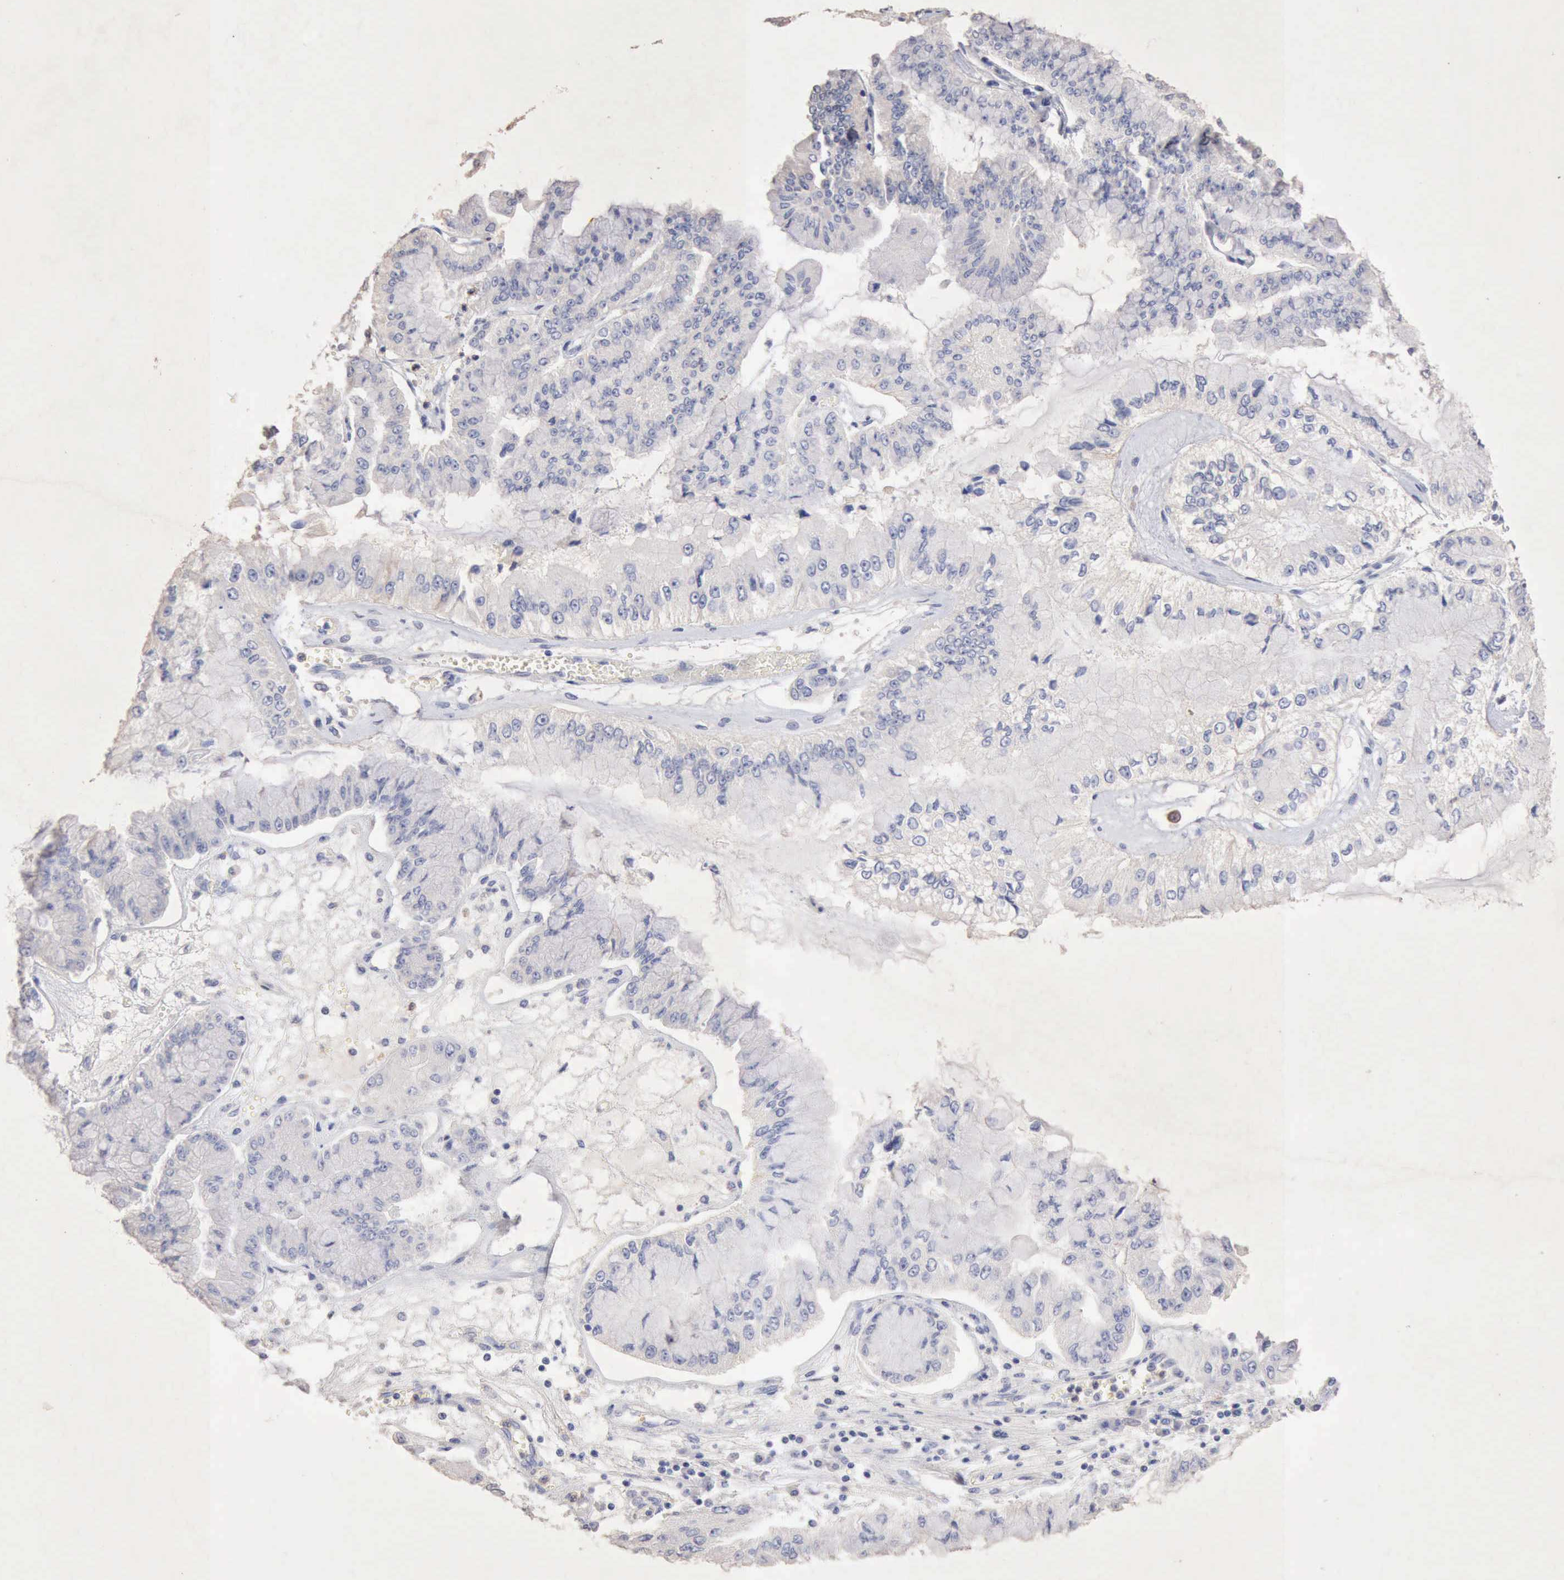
{"staining": {"intensity": "negative", "quantity": "none", "location": "none"}, "tissue": "liver cancer", "cell_type": "Tumor cells", "image_type": "cancer", "snomed": [{"axis": "morphology", "description": "Cholangiocarcinoma"}, {"axis": "topography", "description": "Liver"}], "caption": "The immunohistochemistry image has no significant expression in tumor cells of liver cancer tissue.", "gene": "KRT6B", "patient": {"sex": "female", "age": 79}}